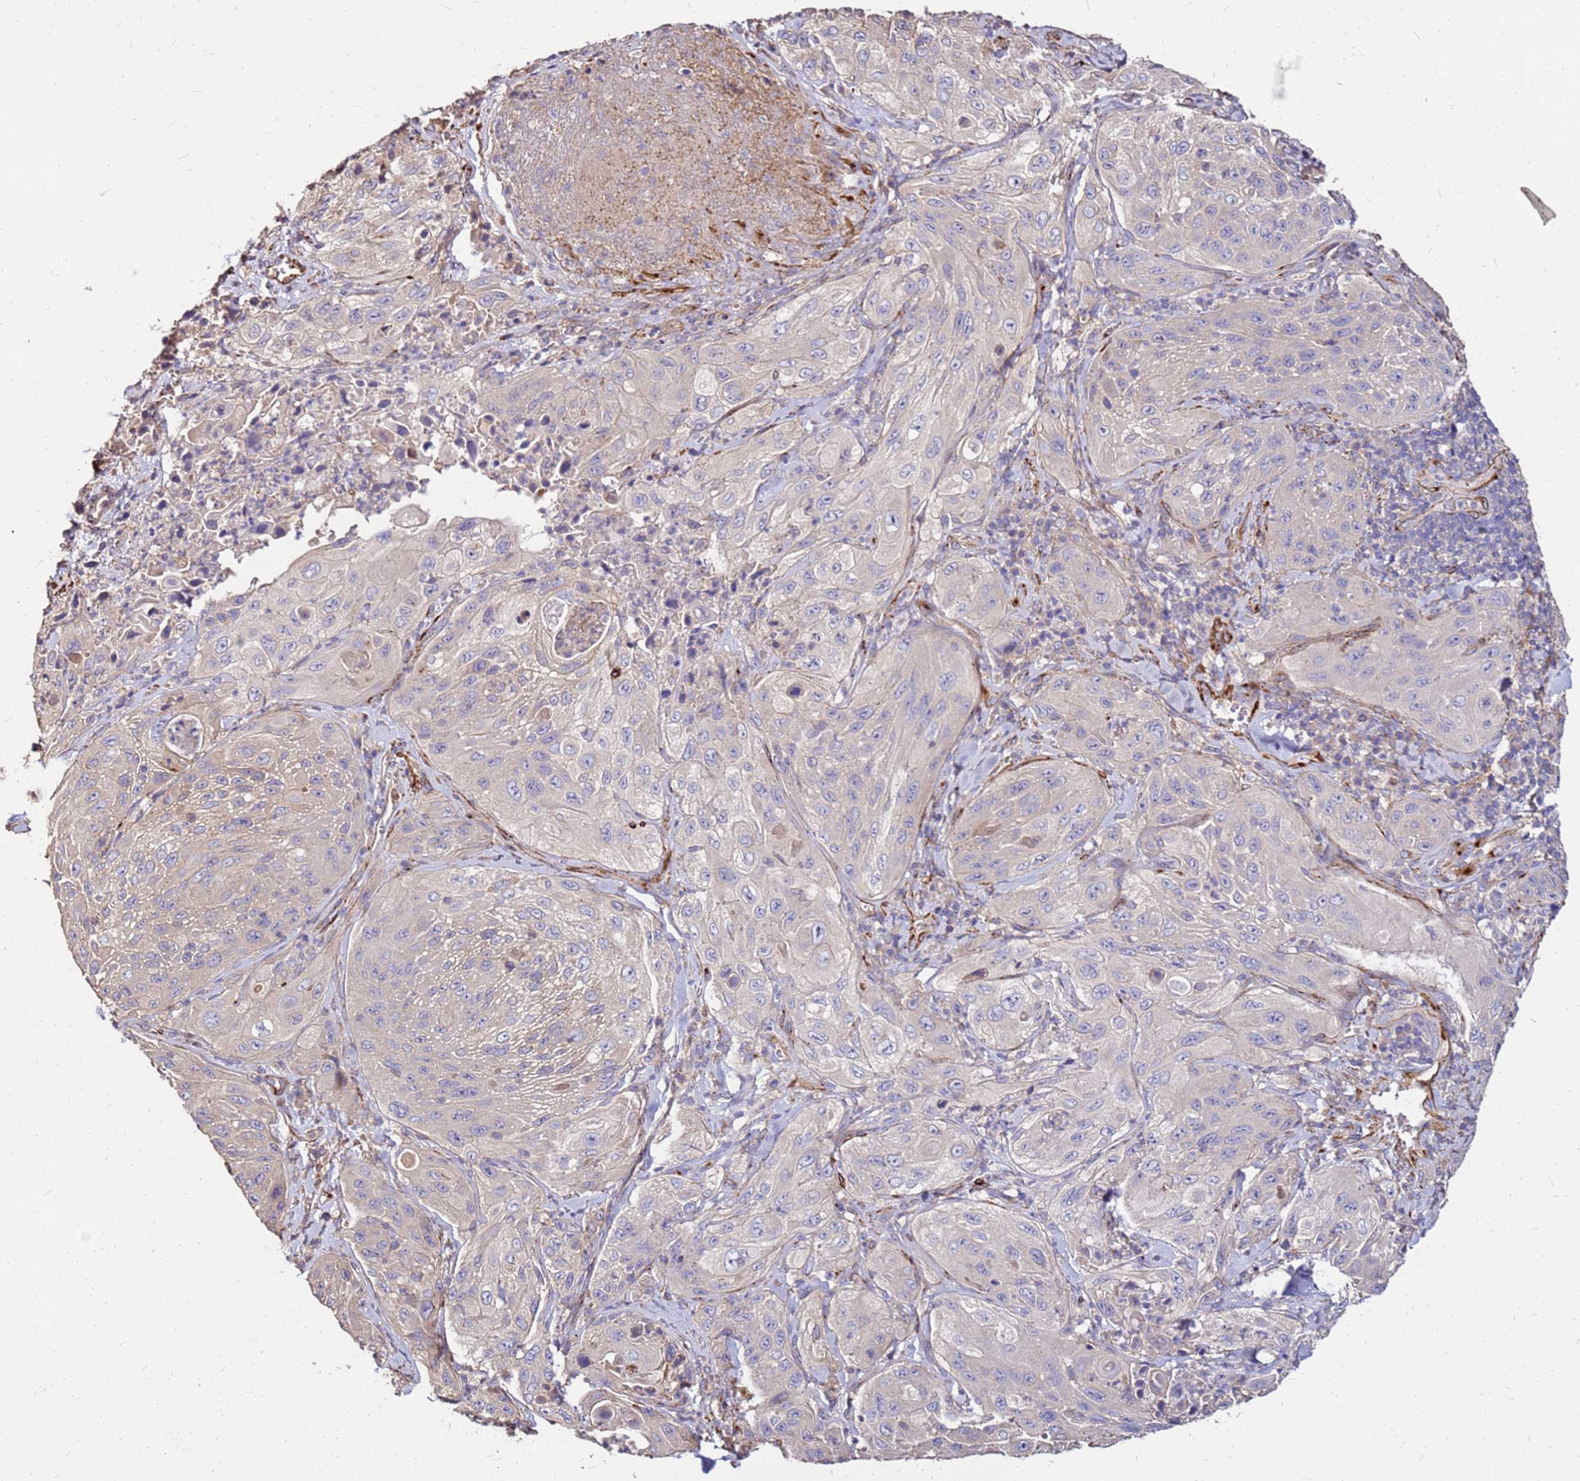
{"staining": {"intensity": "negative", "quantity": "none", "location": "none"}, "tissue": "cervical cancer", "cell_type": "Tumor cells", "image_type": "cancer", "snomed": [{"axis": "morphology", "description": "Squamous cell carcinoma, NOS"}, {"axis": "topography", "description": "Cervix"}], "caption": "IHC micrograph of cervical cancer (squamous cell carcinoma) stained for a protein (brown), which reveals no staining in tumor cells. (DAB immunohistochemistry with hematoxylin counter stain).", "gene": "EXD3", "patient": {"sex": "female", "age": 42}}